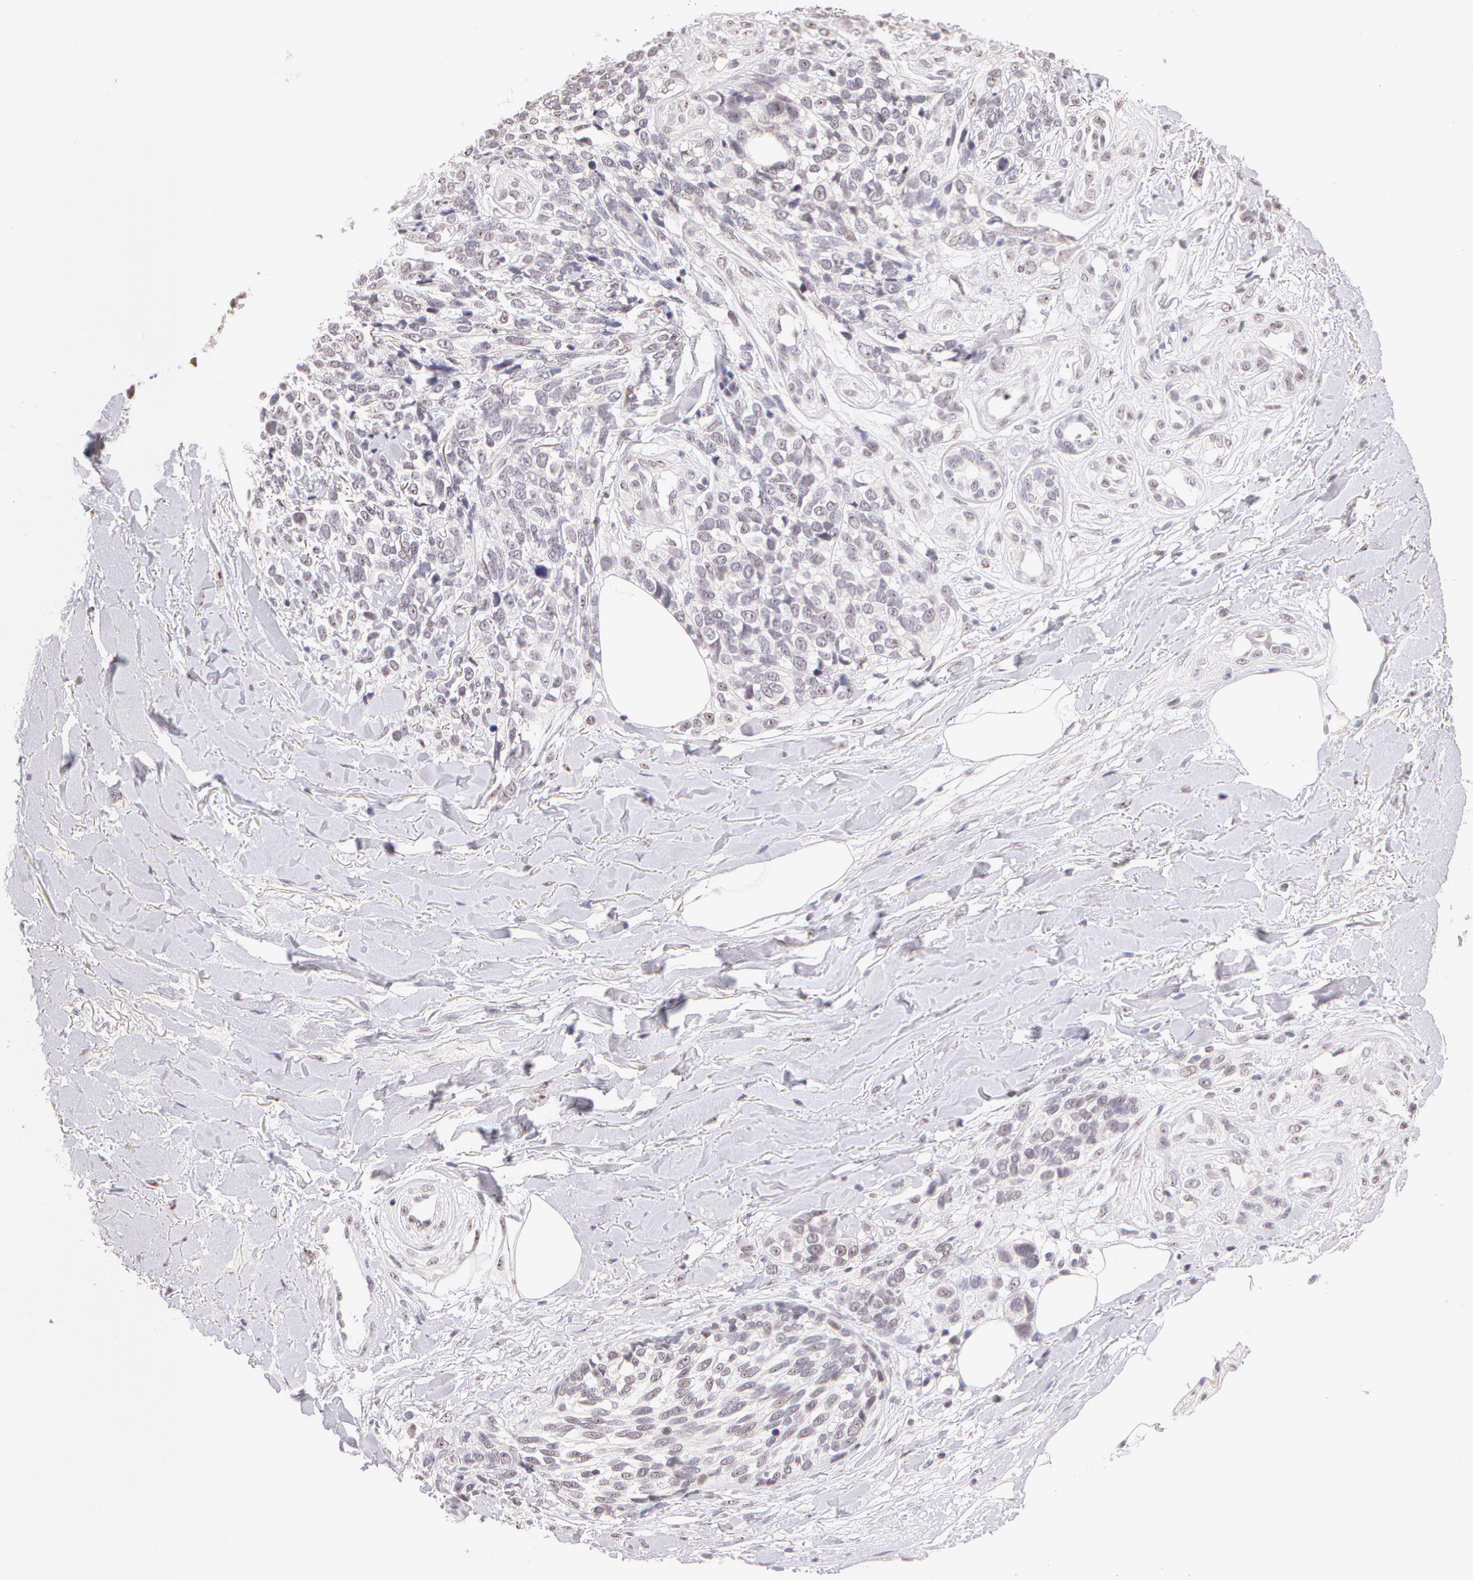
{"staining": {"intensity": "negative", "quantity": "none", "location": "none"}, "tissue": "melanoma", "cell_type": "Tumor cells", "image_type": "cancer", "snomed": [{"axis": "morphology", "description": "Malignant melanoma, NOS"}, {"axis": "topography", "description": "Skin"}], "caption": "Protein analysis of malignant melanoma shows no significant staining in tumor cells.", "gene": "ZNF597", "patient": {"sex": "female", "age": 85}}